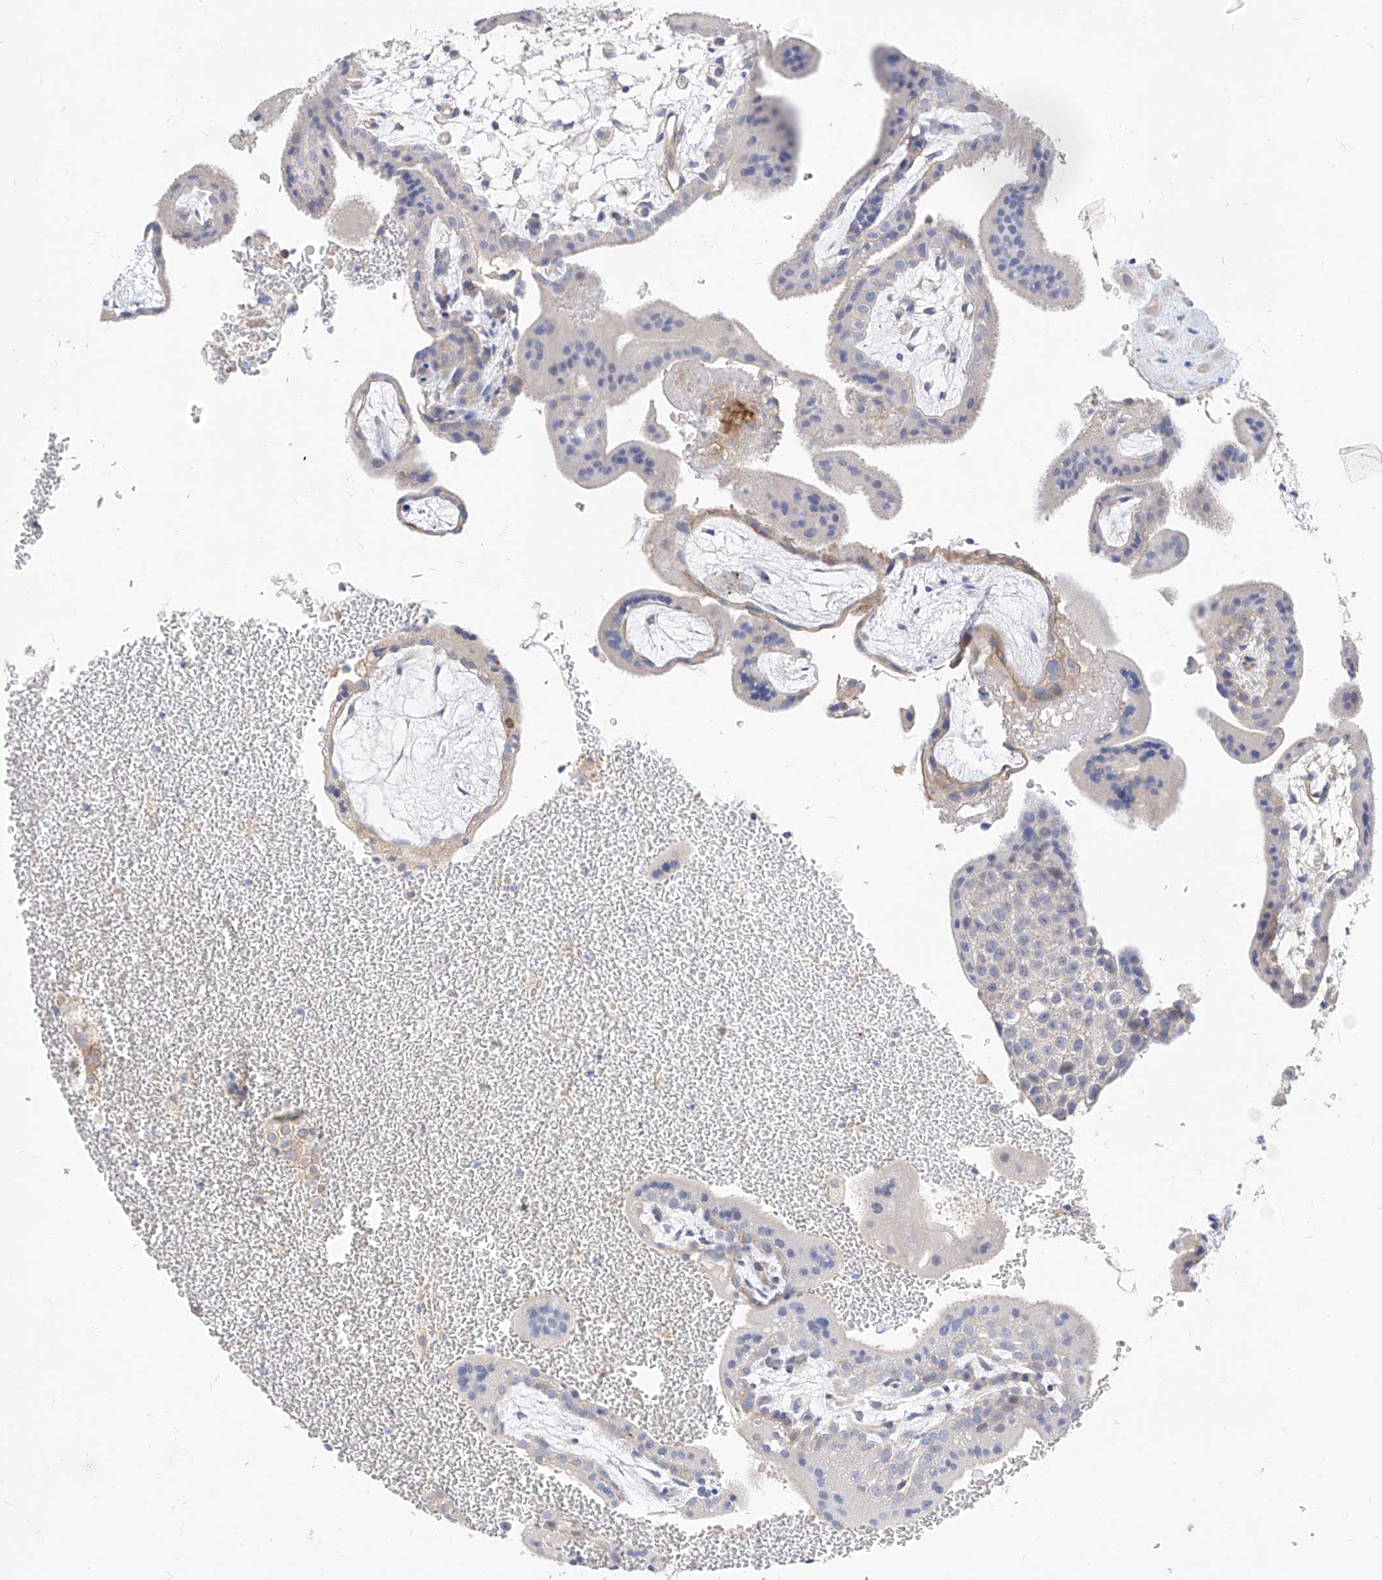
{"staining": {"intensity": "negative", "quantity": "none", "location": "none"}, "tissue": "placenta", "cell_type": "Trophoblastic cells", "image_type": "normal", "snomed": [{"axis": "morphology", "description": "Normal tissue, NOS"}, {"axis": "topography", "description": "Placenta"}], "caption": "Trophoblastic cells are negative for protein expression in benign human placenta. Brightfield microscopy of immunohistochemistry (IHC) stained with DAB (brown) and hematoxylin (blue), captured at high magnification.", "gene": "SCGB2A1", "patient": {"sex": "female", "age": 35}}